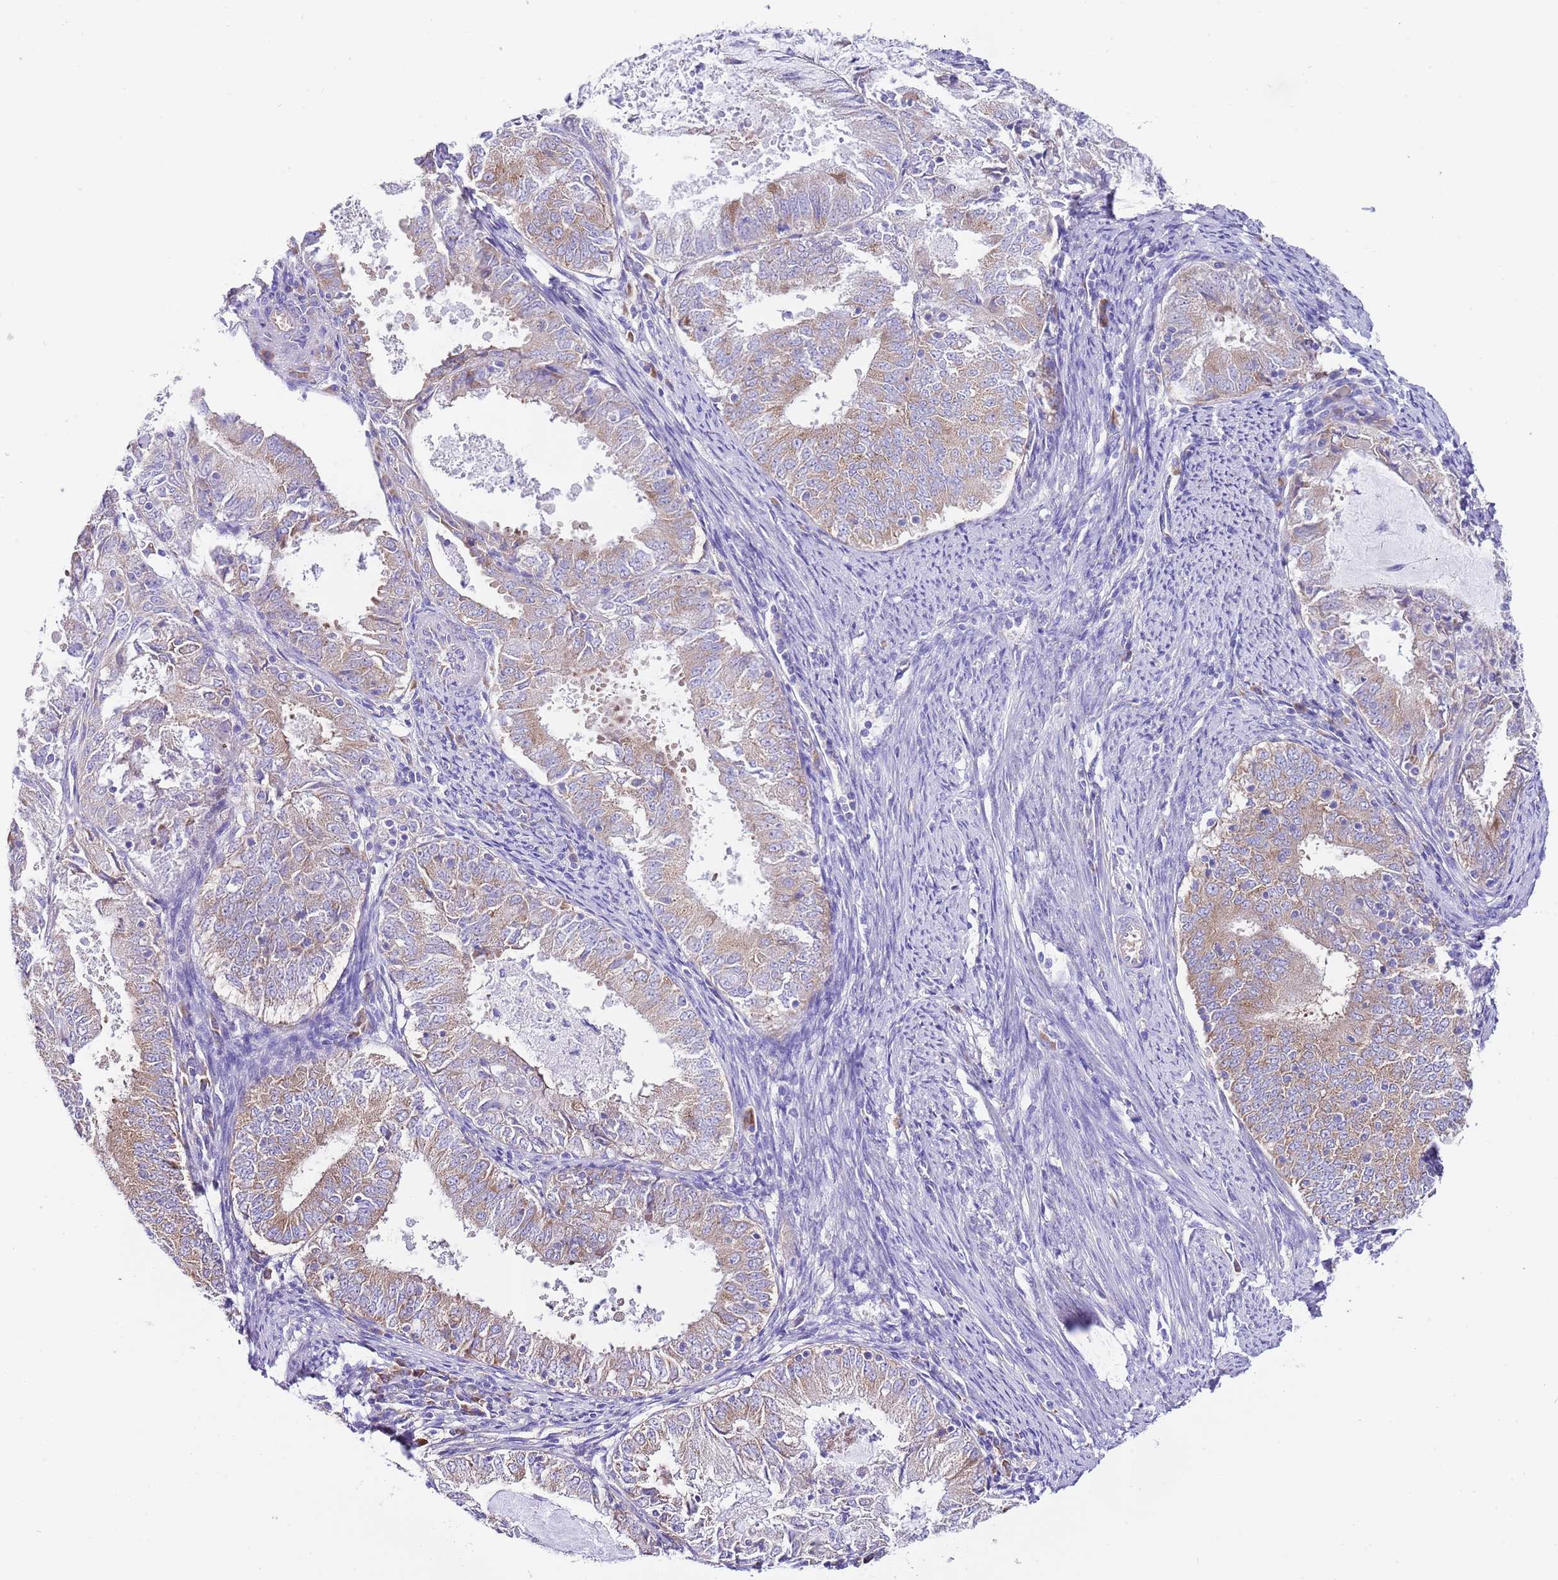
{"staining": {"intensity": "weak", "quantity": "25%-75%", "location": "cytoplasmic/membranous"}, "tissue": "endometrial cancer", "cell_type": "Tumor cells", "image_type": "cancer", "snomed": [{"axis": "morphology", "description": "Adenocarcinoma, NOS"}, {"axis": "topography", "description": "Endometrium"}], "caption": "High-power microscopy captured an IHC image of adenocarcinoma (endometrial), revealing weak cytoplasmic/membranous positivity in approximately 25%-75% of tumor cells.", "gene": "RPS10", "patient": {"sex": "female", "age": 57}}